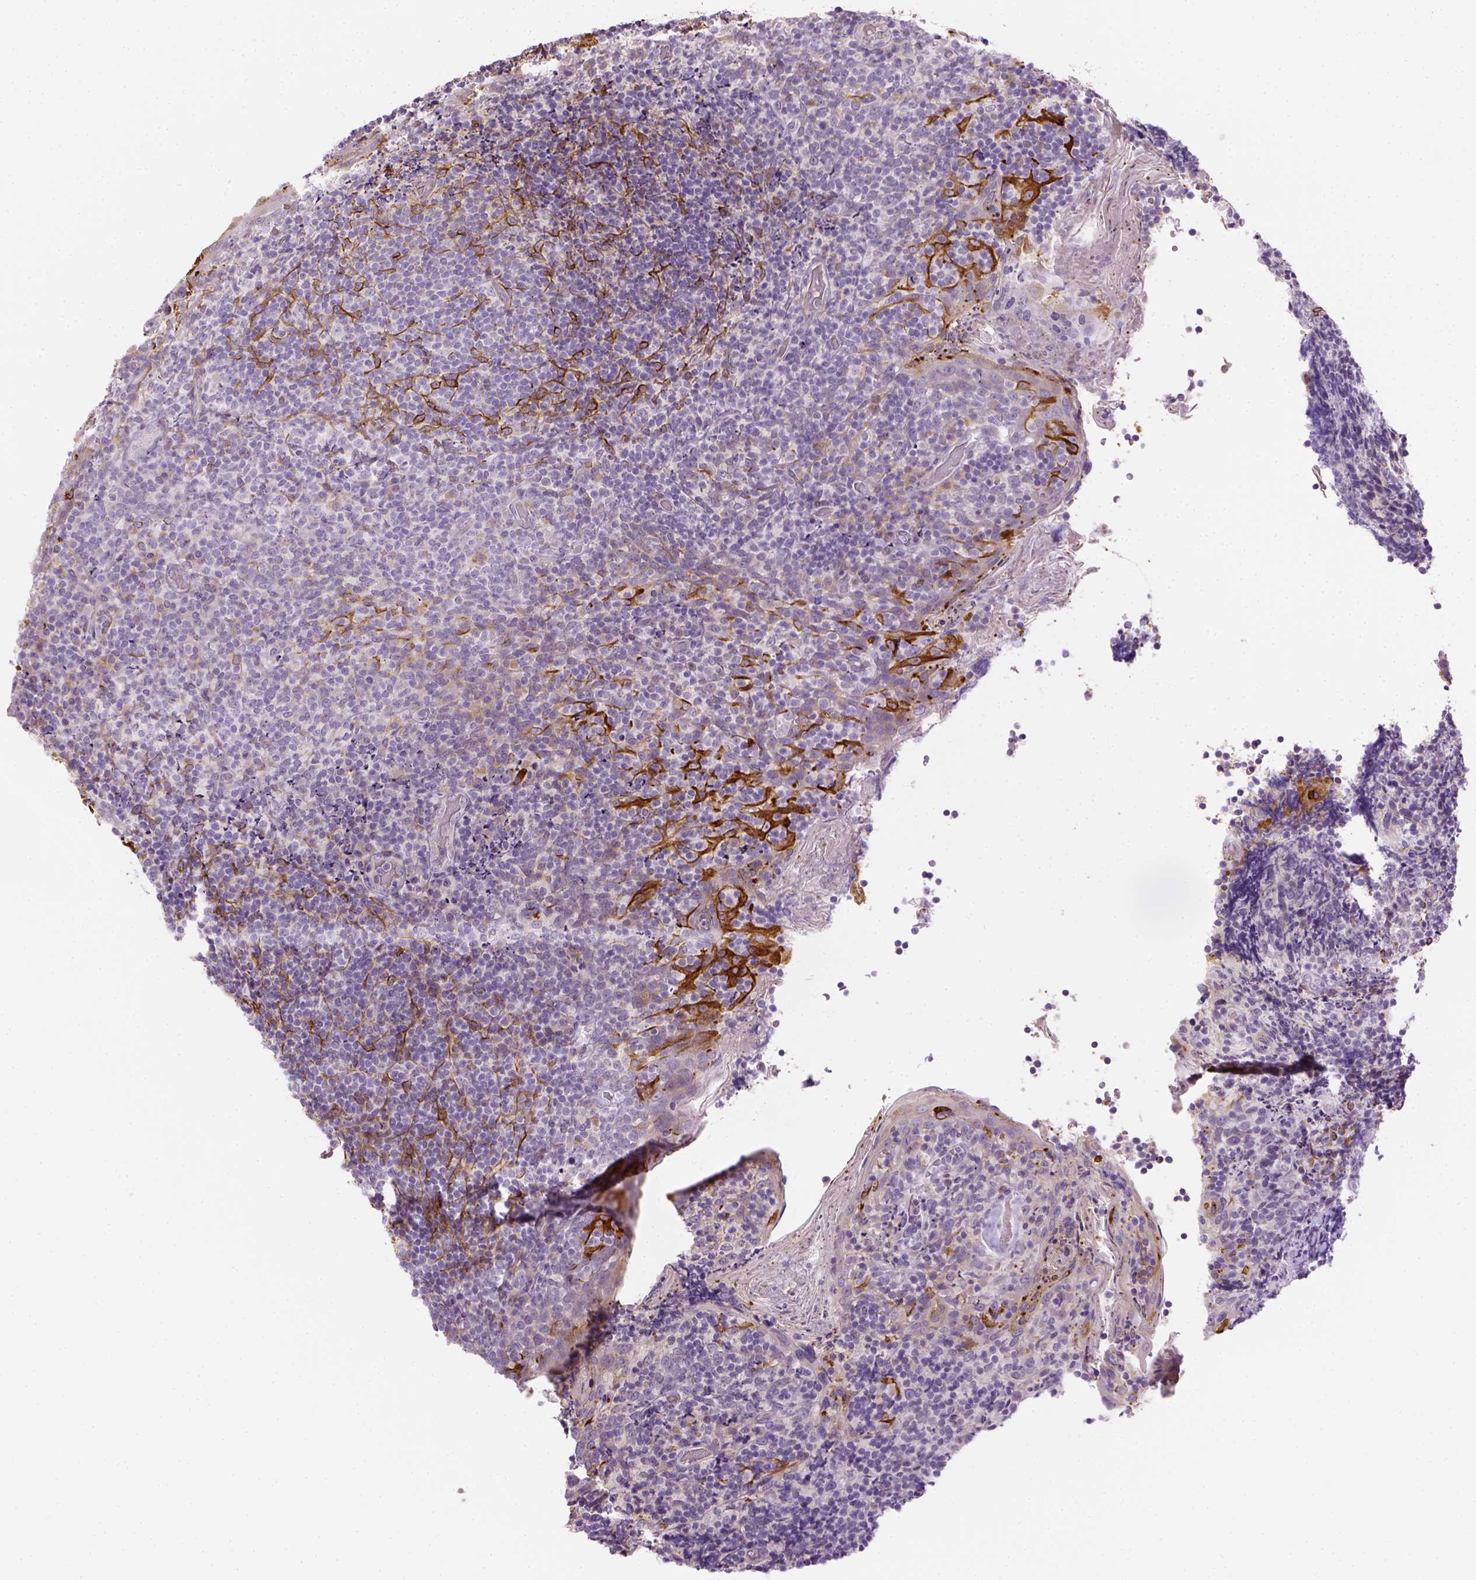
{"staining": {"intensity": "strong", "quantity": "<25%", "location": "cytoplasmic/membranous"}, "tissue": "tonsil", "cell_type": "Germinal center cells", "image_type": "normal", "snomed": [{"axis": "morphology", "description": "Normal tissue, NOS"}, {"axis": "topography", "description": "Tonsil"}], "caption": "Tonsil stained for a protein demonstrates strong cytoplasmic/membranous positivity in germinal center cells. The staining is performed using DAB (3,3'-diaminobenzidine) brown chromogen to label protein expression. The nuclei are counter-stained blue using hematoxylin.", "gene": "CACNB1", "patient": {"sex": "female", "age": 10}}